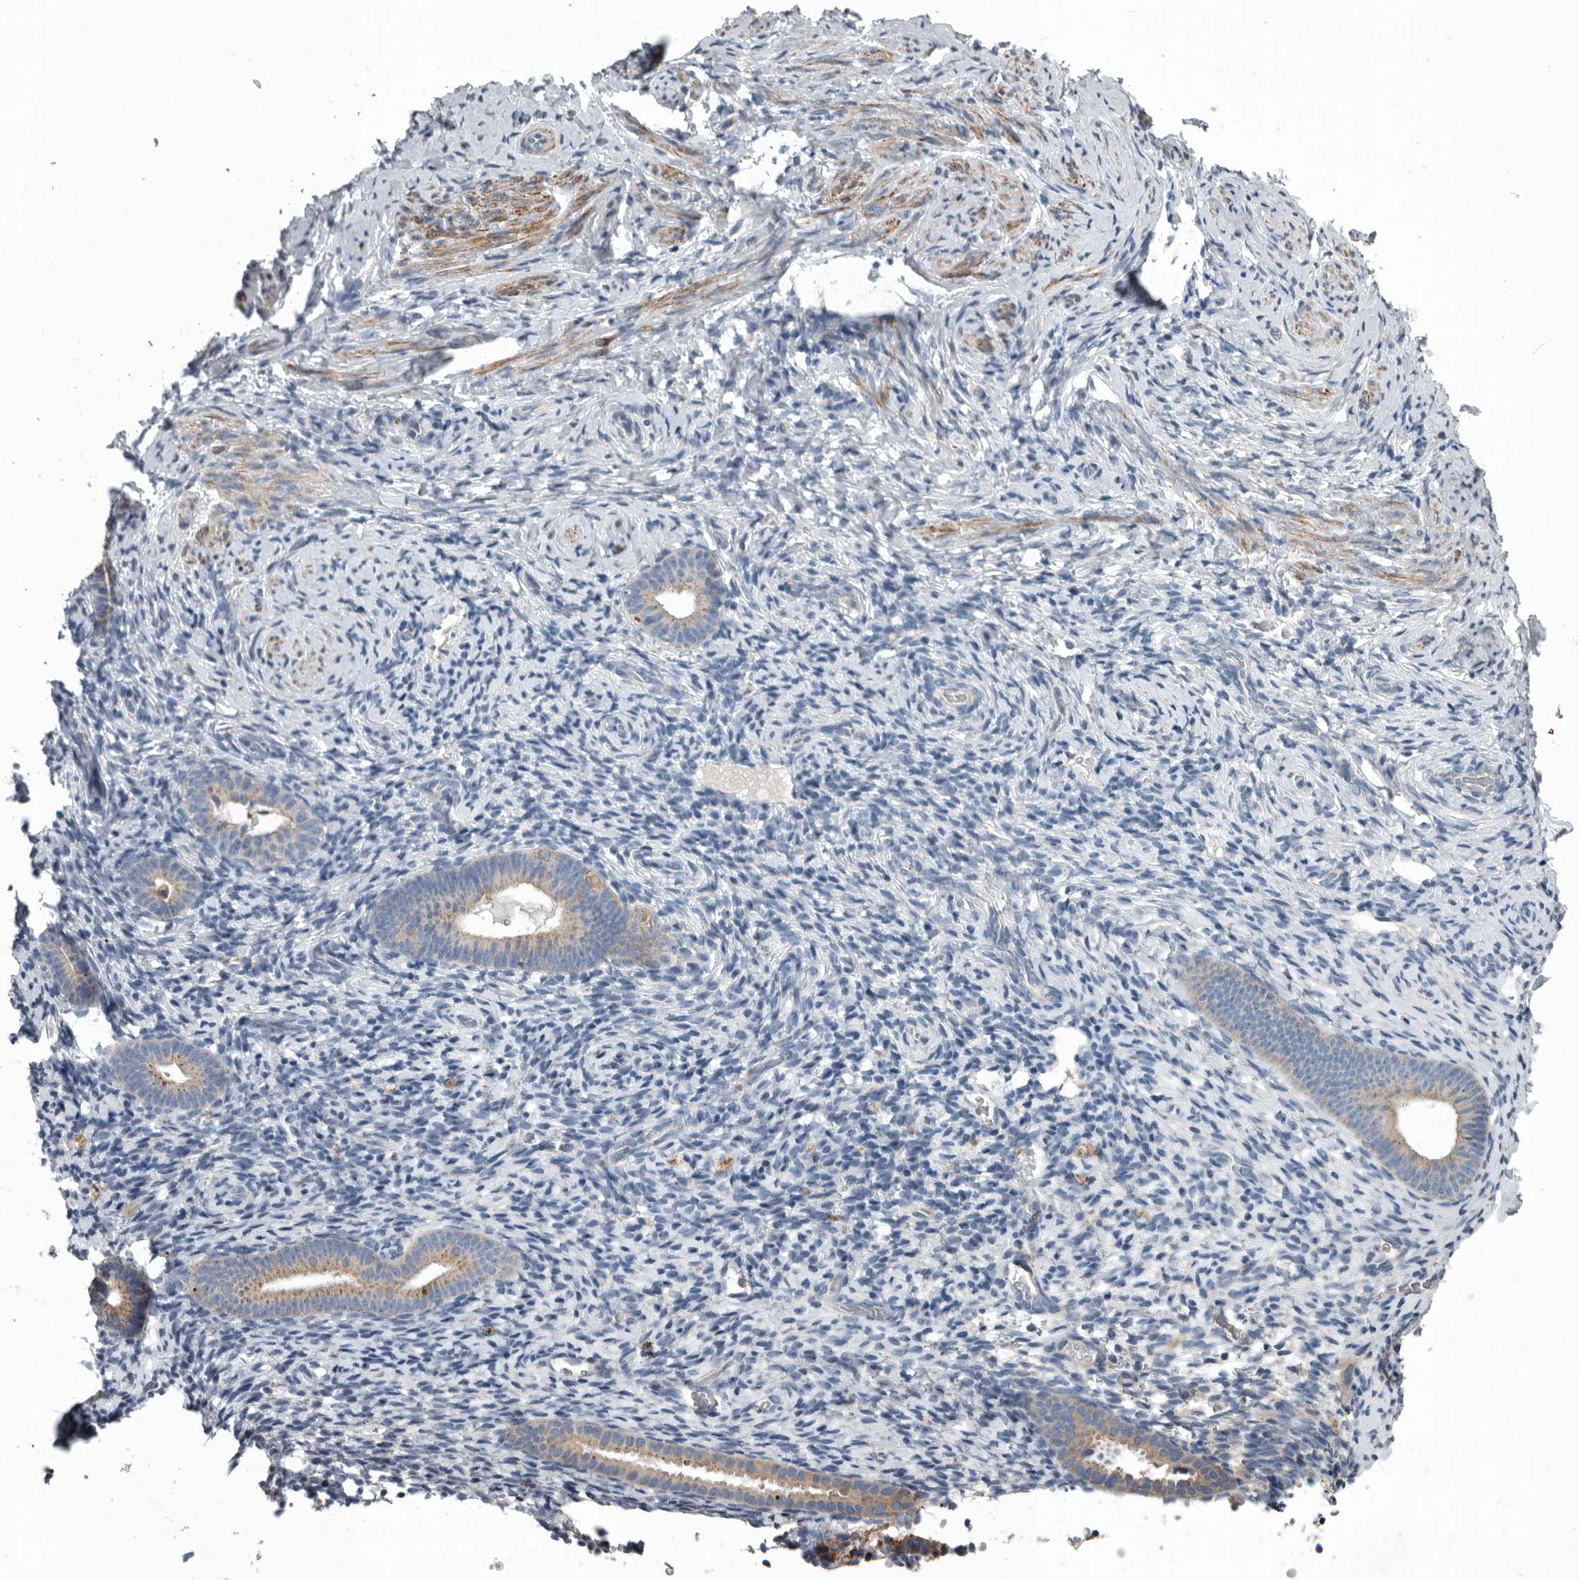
{"staining": {"intensity": "negative", "quantity": "none", "location": "none"}, "tissue": "endometrium", "cell_type": "Cells in endometrial stroma", "image_type": "normal", "snomed": [{"axis": "morphology", "description": "Normal tissue, NOS"}, {"axis": "topography", "description": "Endometrium"}], "caption": "A histopathology image of endometrium stained for a protein displays no brown staining in cells in endometrial stroma. (Immunohistochemistry, brightfield microscopy, high magnification).", "gene": "DPY19L4", "patient": {"sex": "female", "age": 51}}